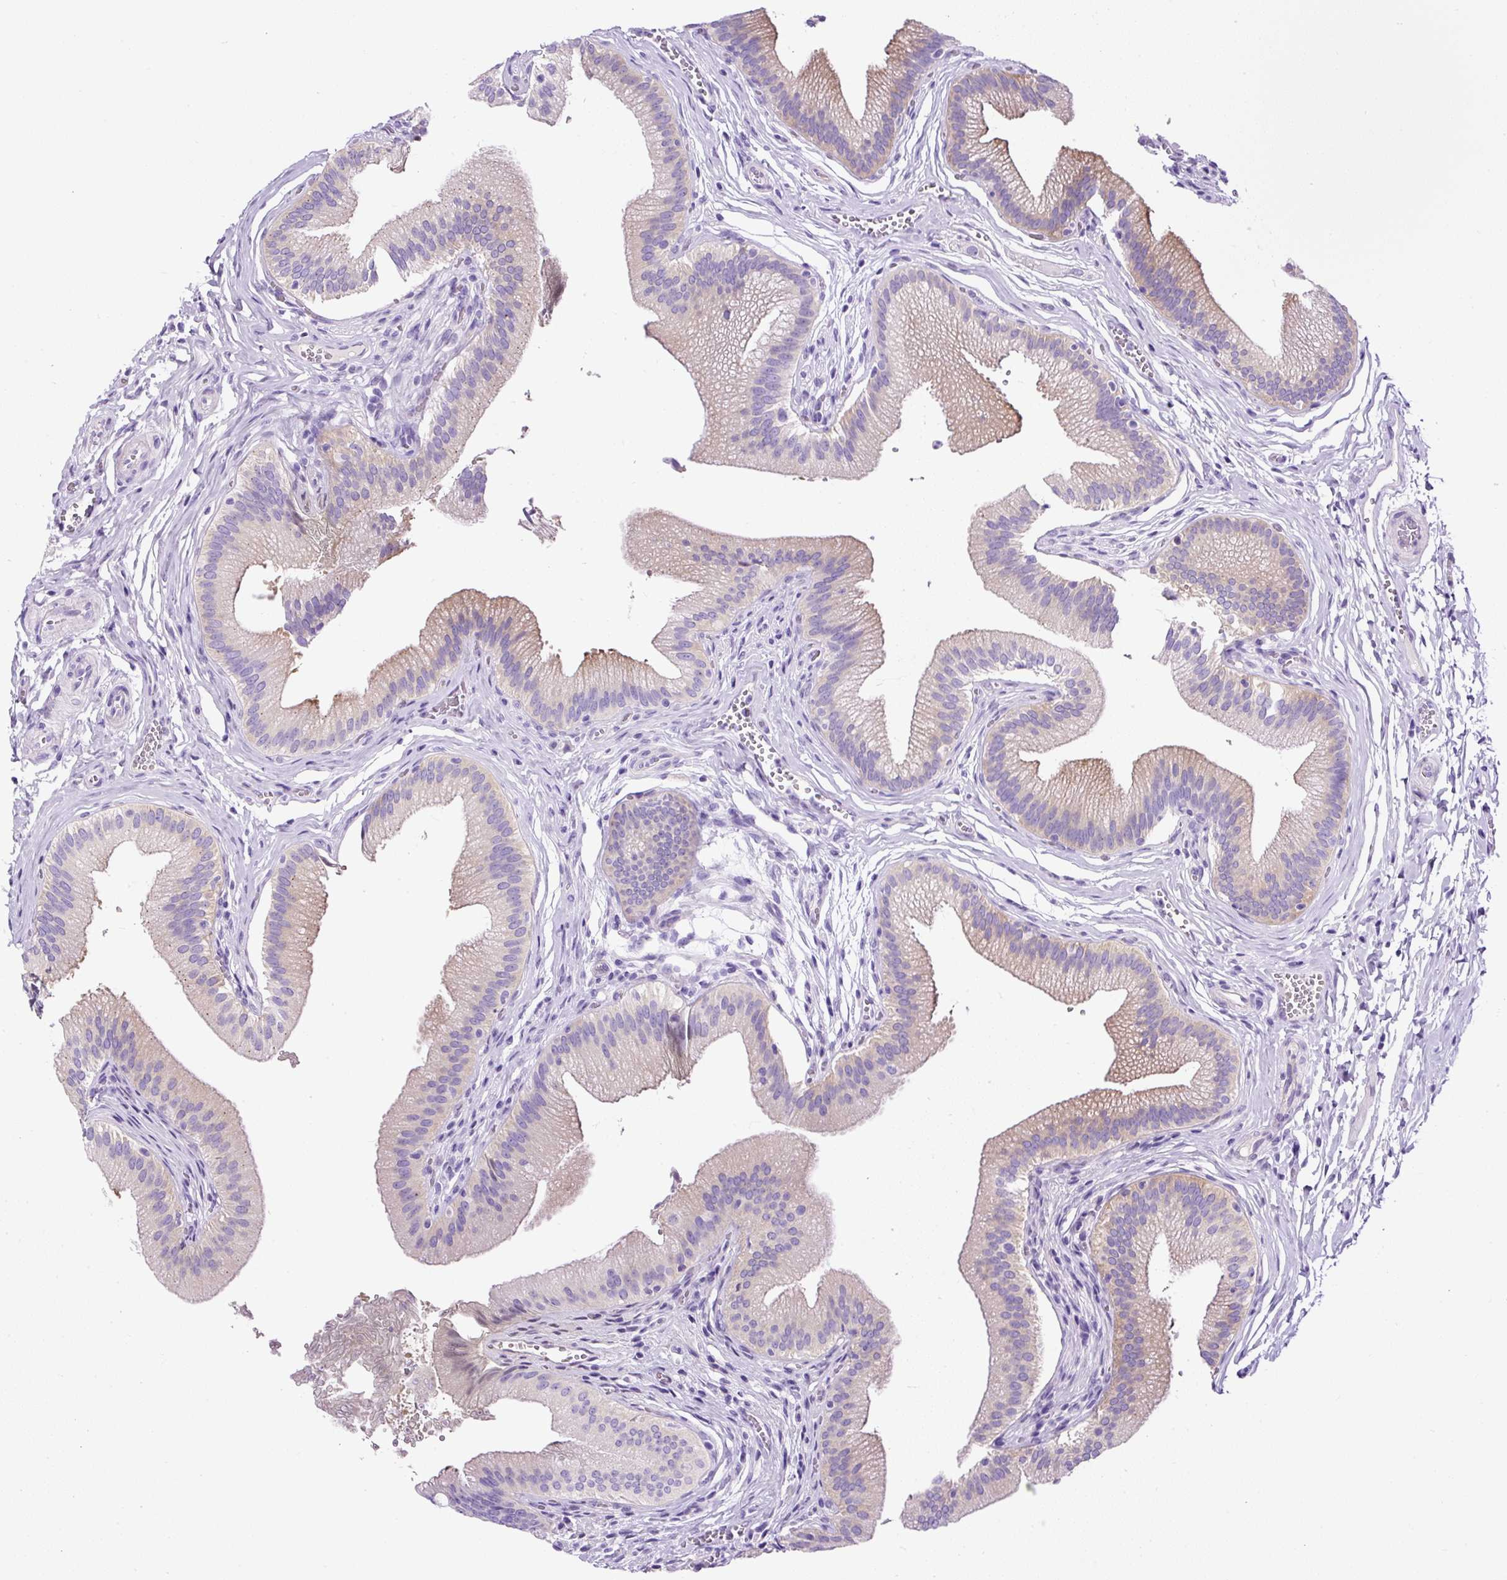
{"staining": {"intensity": "weak", "quantity": "25%-75%", "location": "cytoplasmic/membranous"}, "tissue": "gallbladder", "cell_type": "Glandular cells", "image_type": "normal", "snomed": [{"axis": "morphology", "description": "Normal tissue, NOS"}, {"axis": "topography", "description": "Gallbladder"}], "caption": "IHC (DAB) staining of unremarkable gallbladder shows weak cytoplasmic/membranous protein expression in about 25%-75% of glandular cells. The staining is performed using DAB brown chromogen to label protein expression. The nuclei are counter-stained blue using hematoxylin.", "gene": "STOX2", "patient": {"sex": "male", "age": 17}}